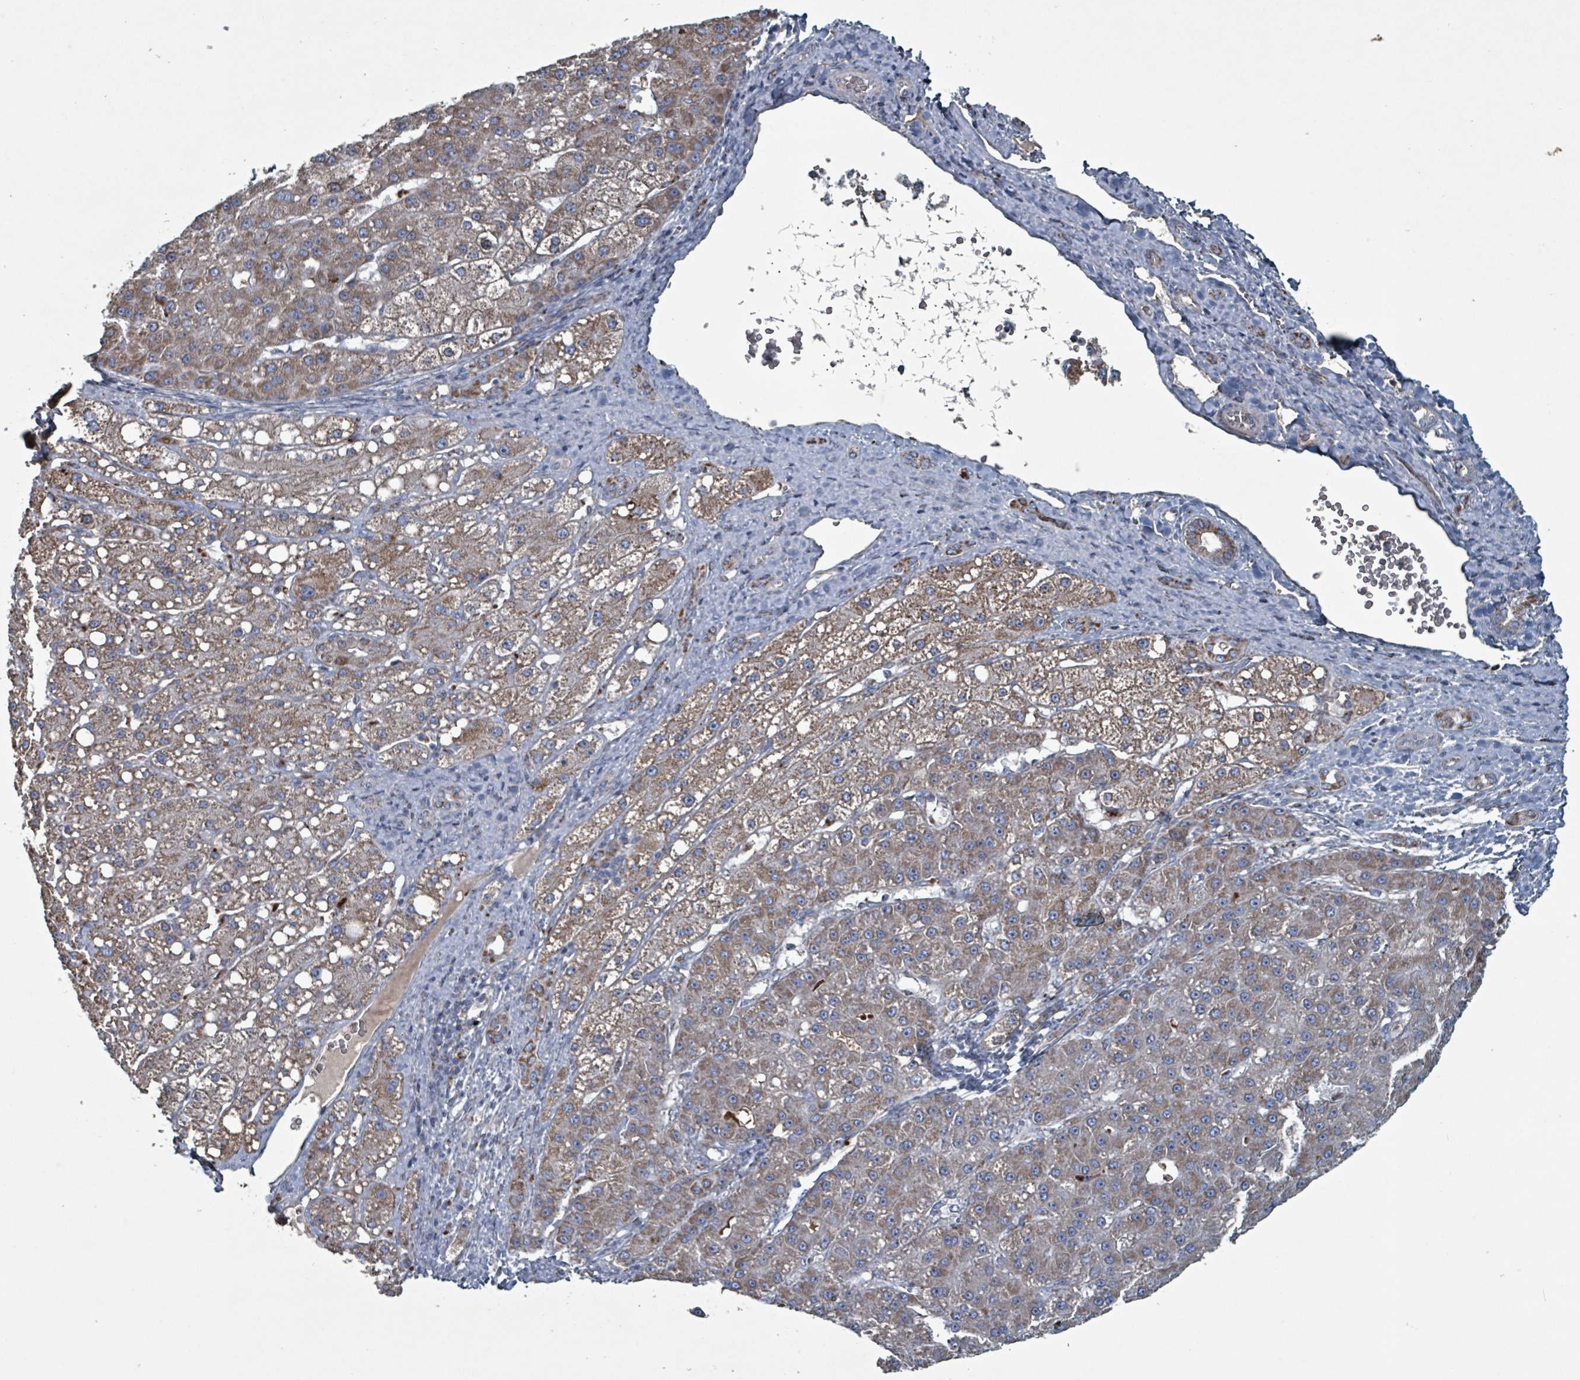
{"staining": {"intensity": "moderate", "quantity": ">75%", "location": "cytoplasmic/membranous"}, "tissue": "liver cancer", "cell_type": "Tumor cells", "image_type": "cancer", "snomed": [{"axis": "morphology", "description": "Carcinoma, Hepatocellular, NOS"}, {"axis": "topography", "description": "Liver"}], "caption": "Human liver hepatocellular carcinoma stained with a protein marker shows moderate staining in tumor cells.", "gene": "ABHD18", "patient": {"sex": "male", "age": 67}}